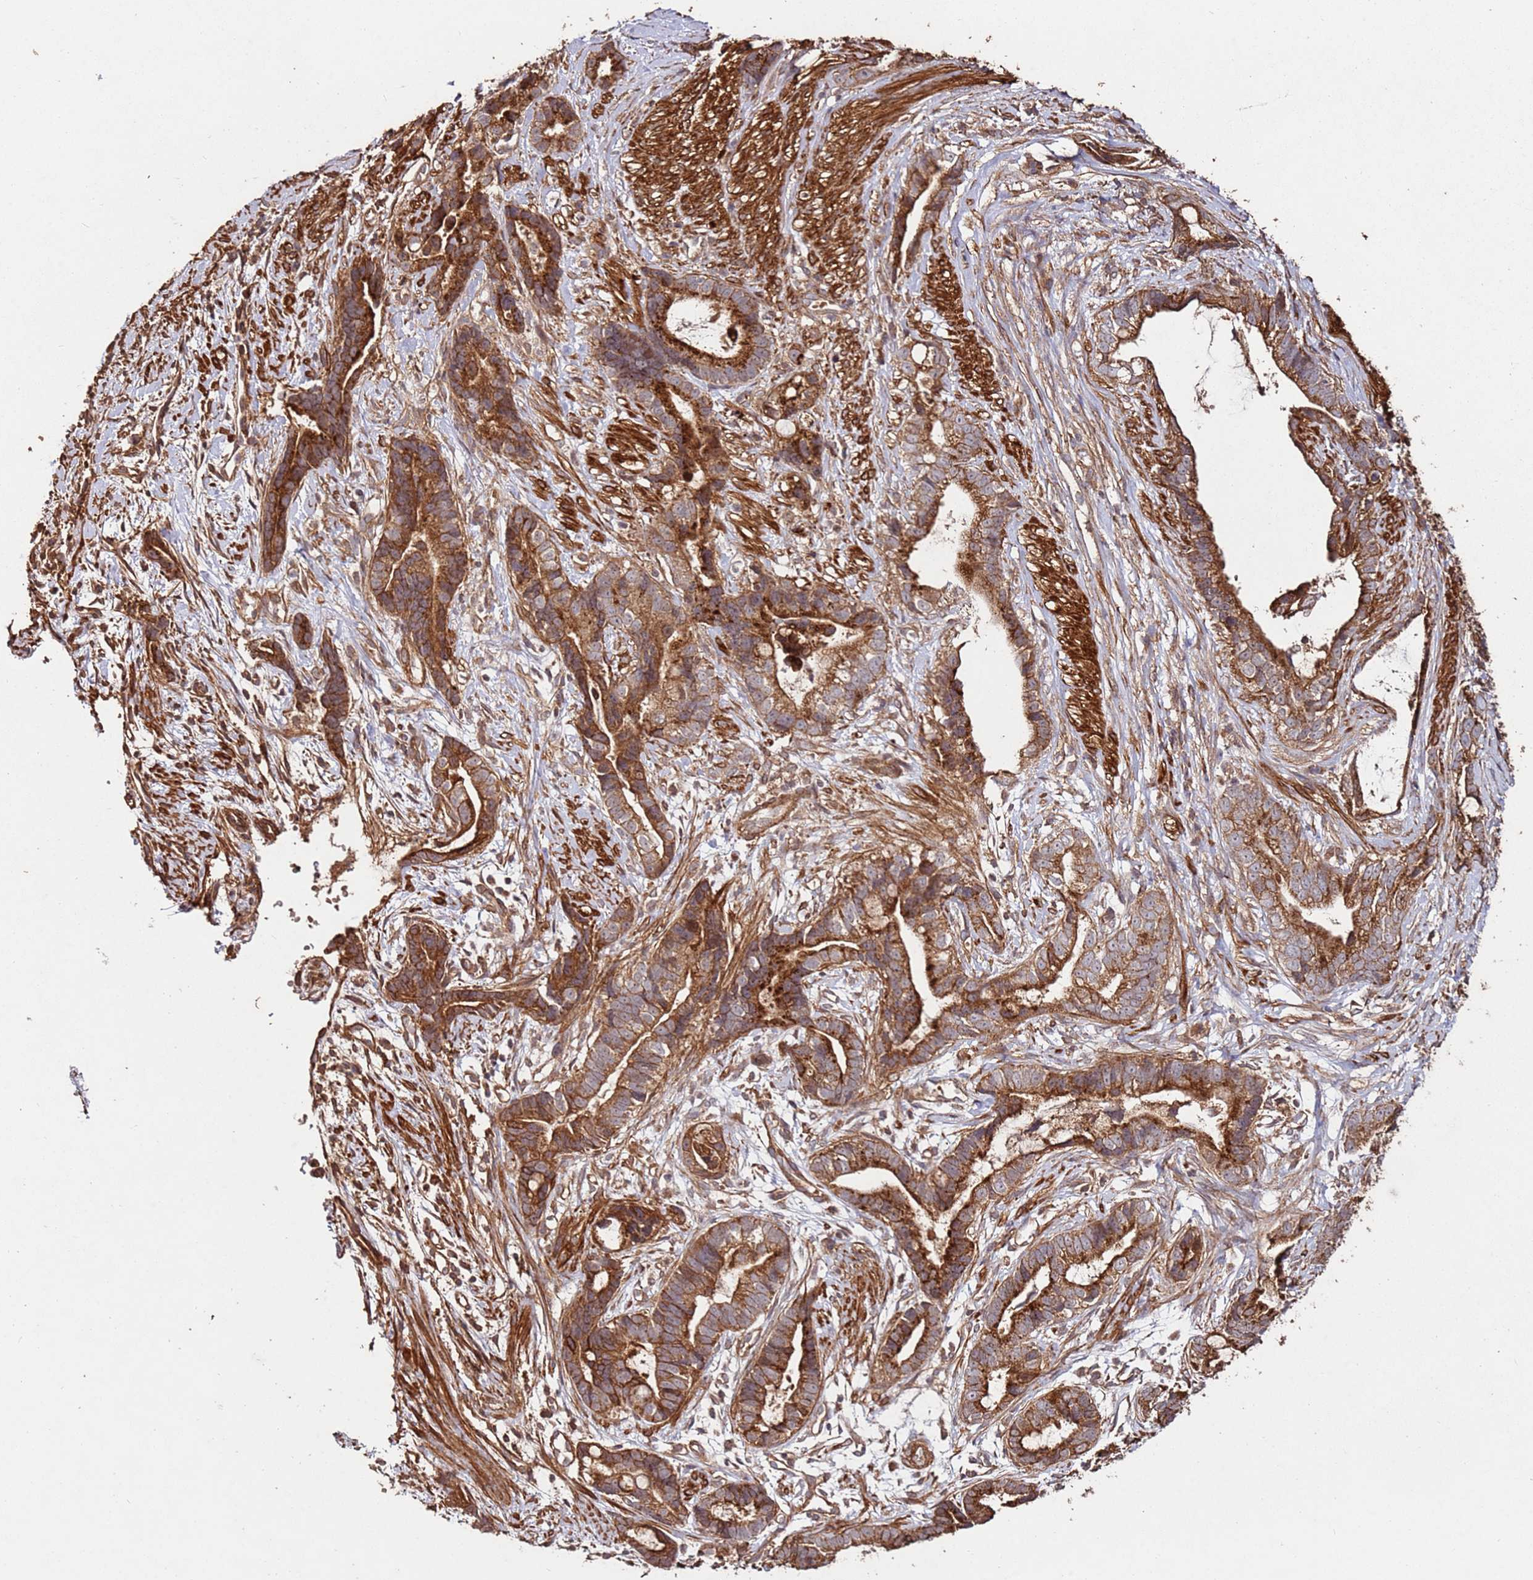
{"staining": {"intensity": "strong", "quantity": ">75%", "location": "cytoplasmic/membranous"}, "tissue": "stomach cancer", "cell_type": "Tumor cells", "image_type": "cancer", "snomed": [{"axis": "morphology", "description": "Adenocarcinoma, NOS"}, {"axis": "topography", "description": "Stomach"}], "caption": "Brown immunohistochemical staining in adenocarcinoma (stomach) reveals strong cytoplasmic/membranous expression in approximately >75% of tumor cells. (brown staining indicates protein expression, while blue staining denotes nuclei).", "gene": "FAM186A", "patient": {"sex": "male", "age": 55}}